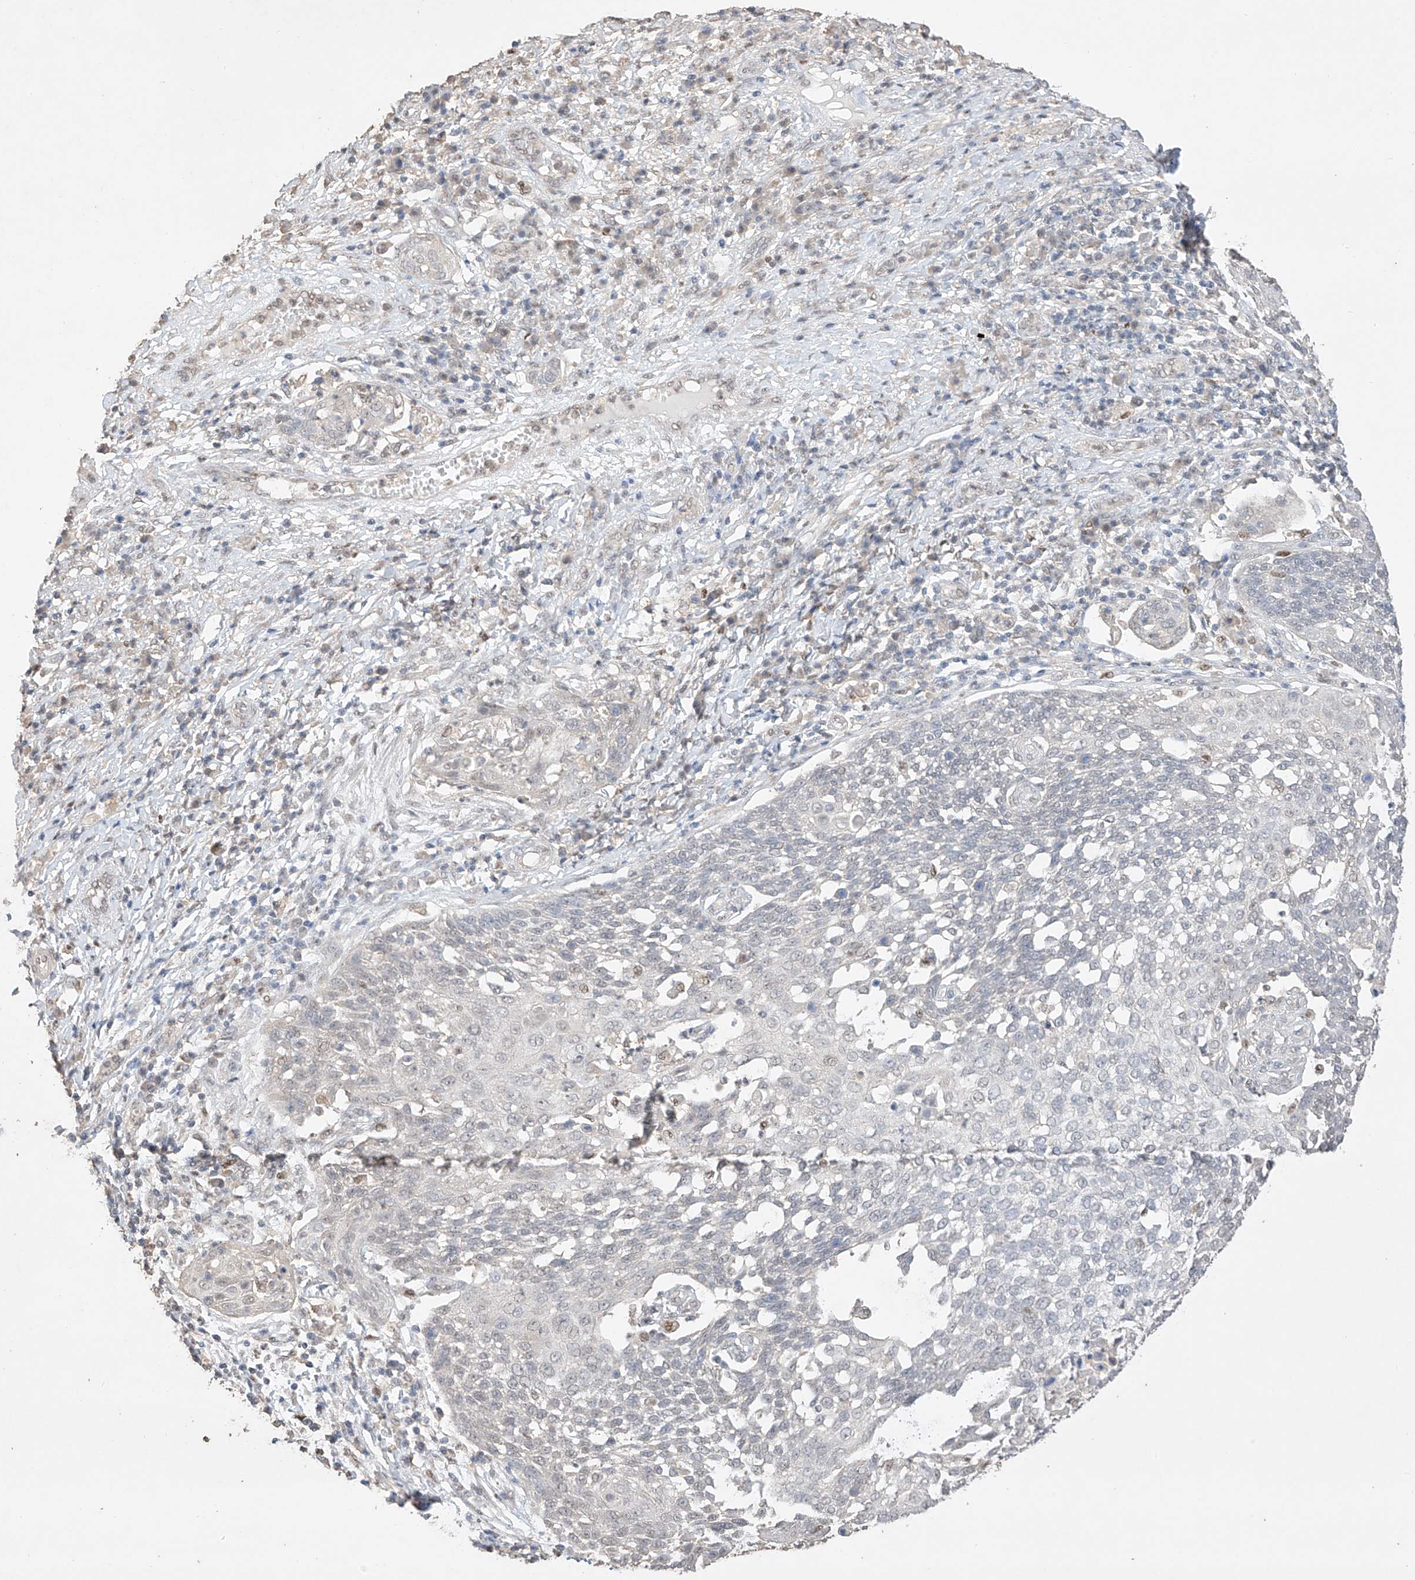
{"staining": {"intensity": "negative", "quantity": "none", "location": "none"}, "tissue": "cervical cancer", "cell_type": "Tumor cells", "image_type": "cancer", "snomed": [{"axis": "morphology", "description": "Squamous cell carcinoma, NOS"}, {"axis": "topography", "description": "Cervix"}], "caption": "The micrograph displays no staining of tumor cells in cervical squamous cell carcinoma. Nuclei are stained in blue.", "gene": "APIP", "patient": {"sex": "female", "age": 34}}